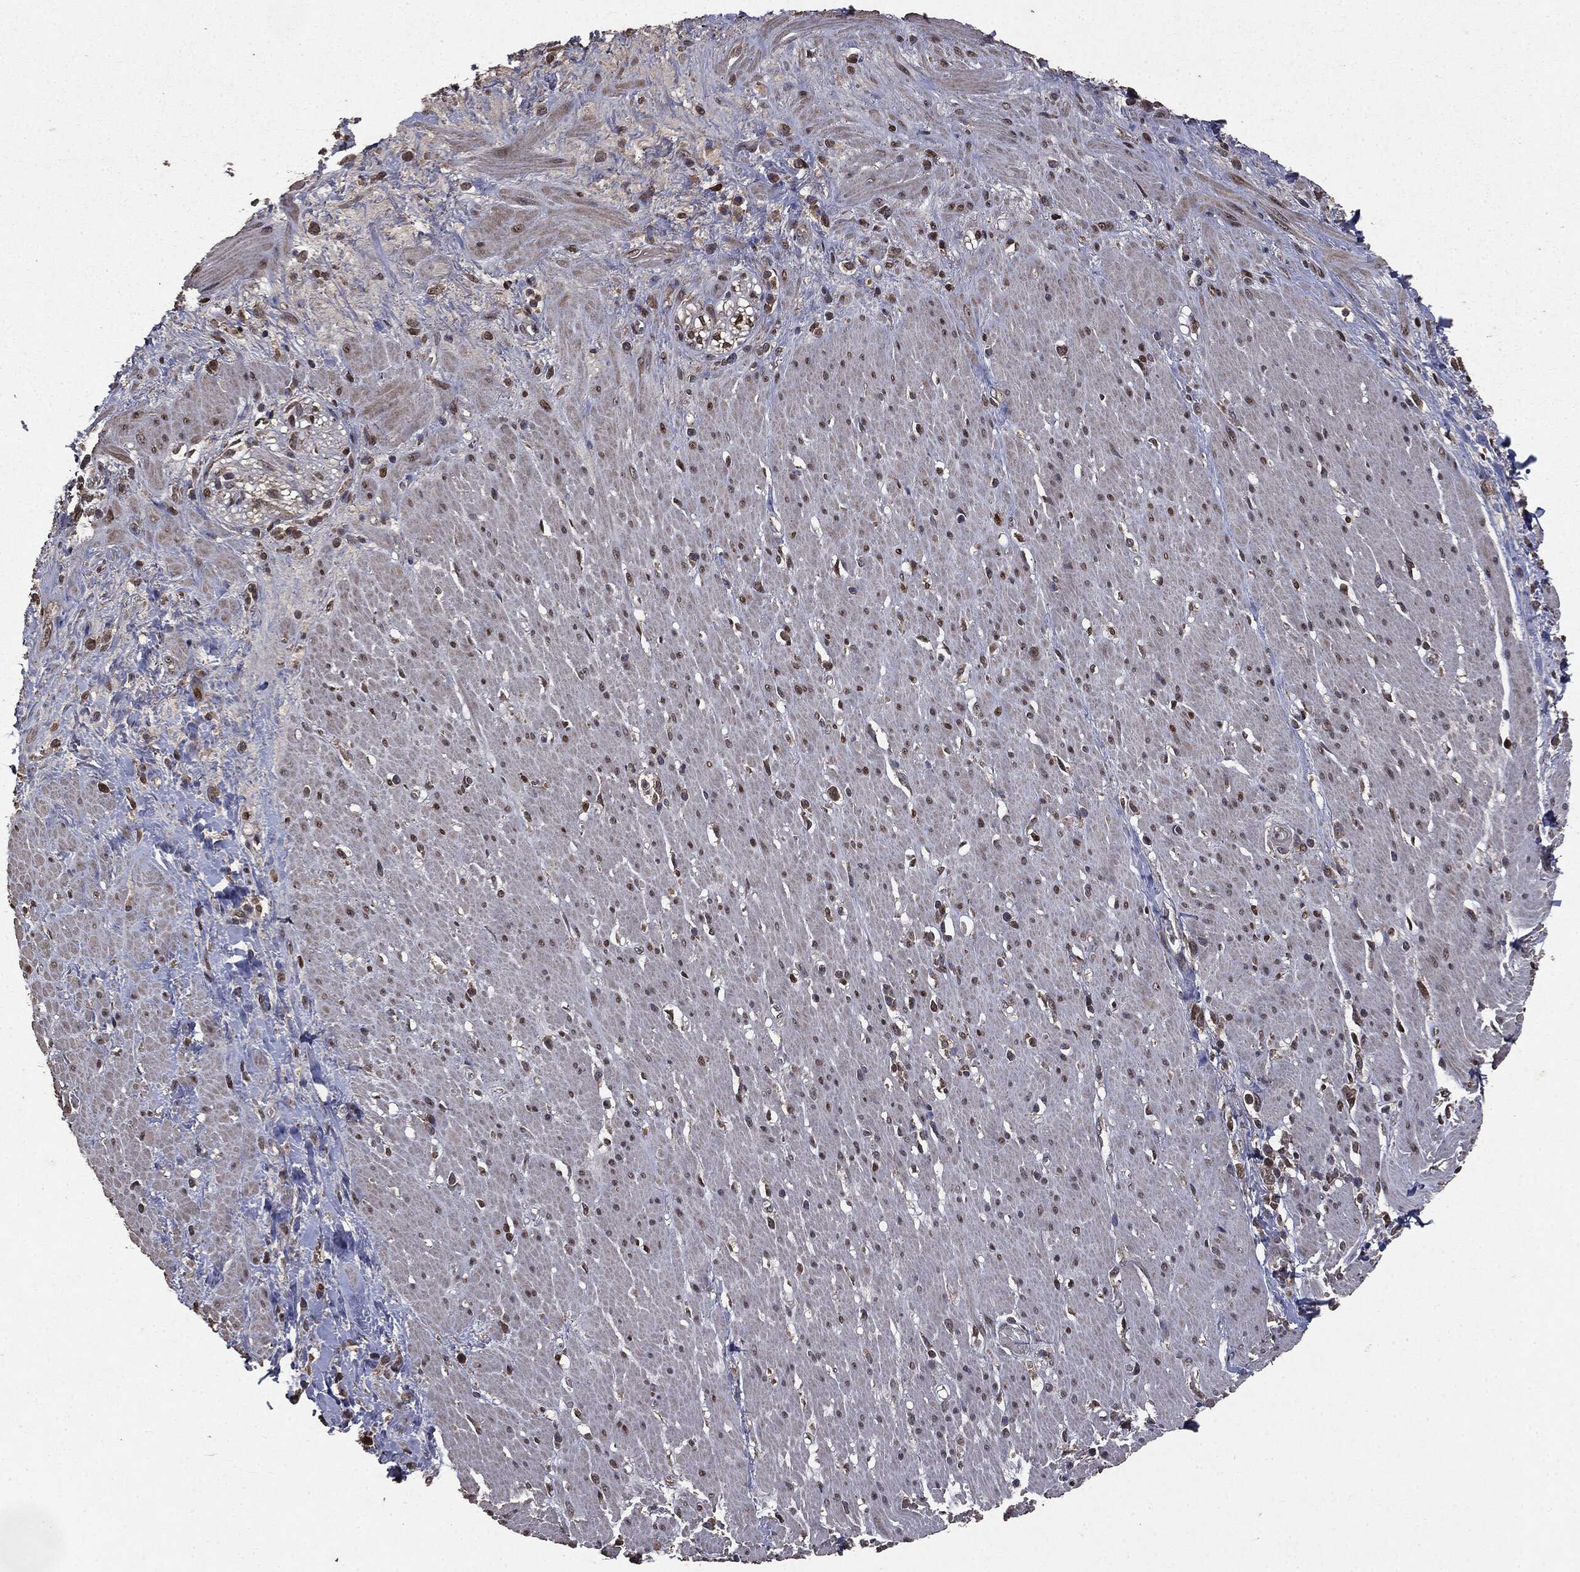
{"staining": {"intensity": "moderate", "quantity": ">75%", "location": "nuclear"}, "tissue": "smooth muscle", "cell_type": "Smooth muscle cells", "image_type": "normal", "snomed": [{"axis": "morphology", "description": "Normal tissue, NOS"}, {"axis": "topography", "description": "Soft tissue"}, {"axis": "topography", "description": "Smooth muscle"}], "caption": "Benign smooth muscle exhibits moderate nuclear expression in about >75% of smooth muscle cells (DAB = brown stain, brightfield microscopy at high magnification)..", "gene": "PPP6R2", "patient": {"sex": "male", "age": 72}}